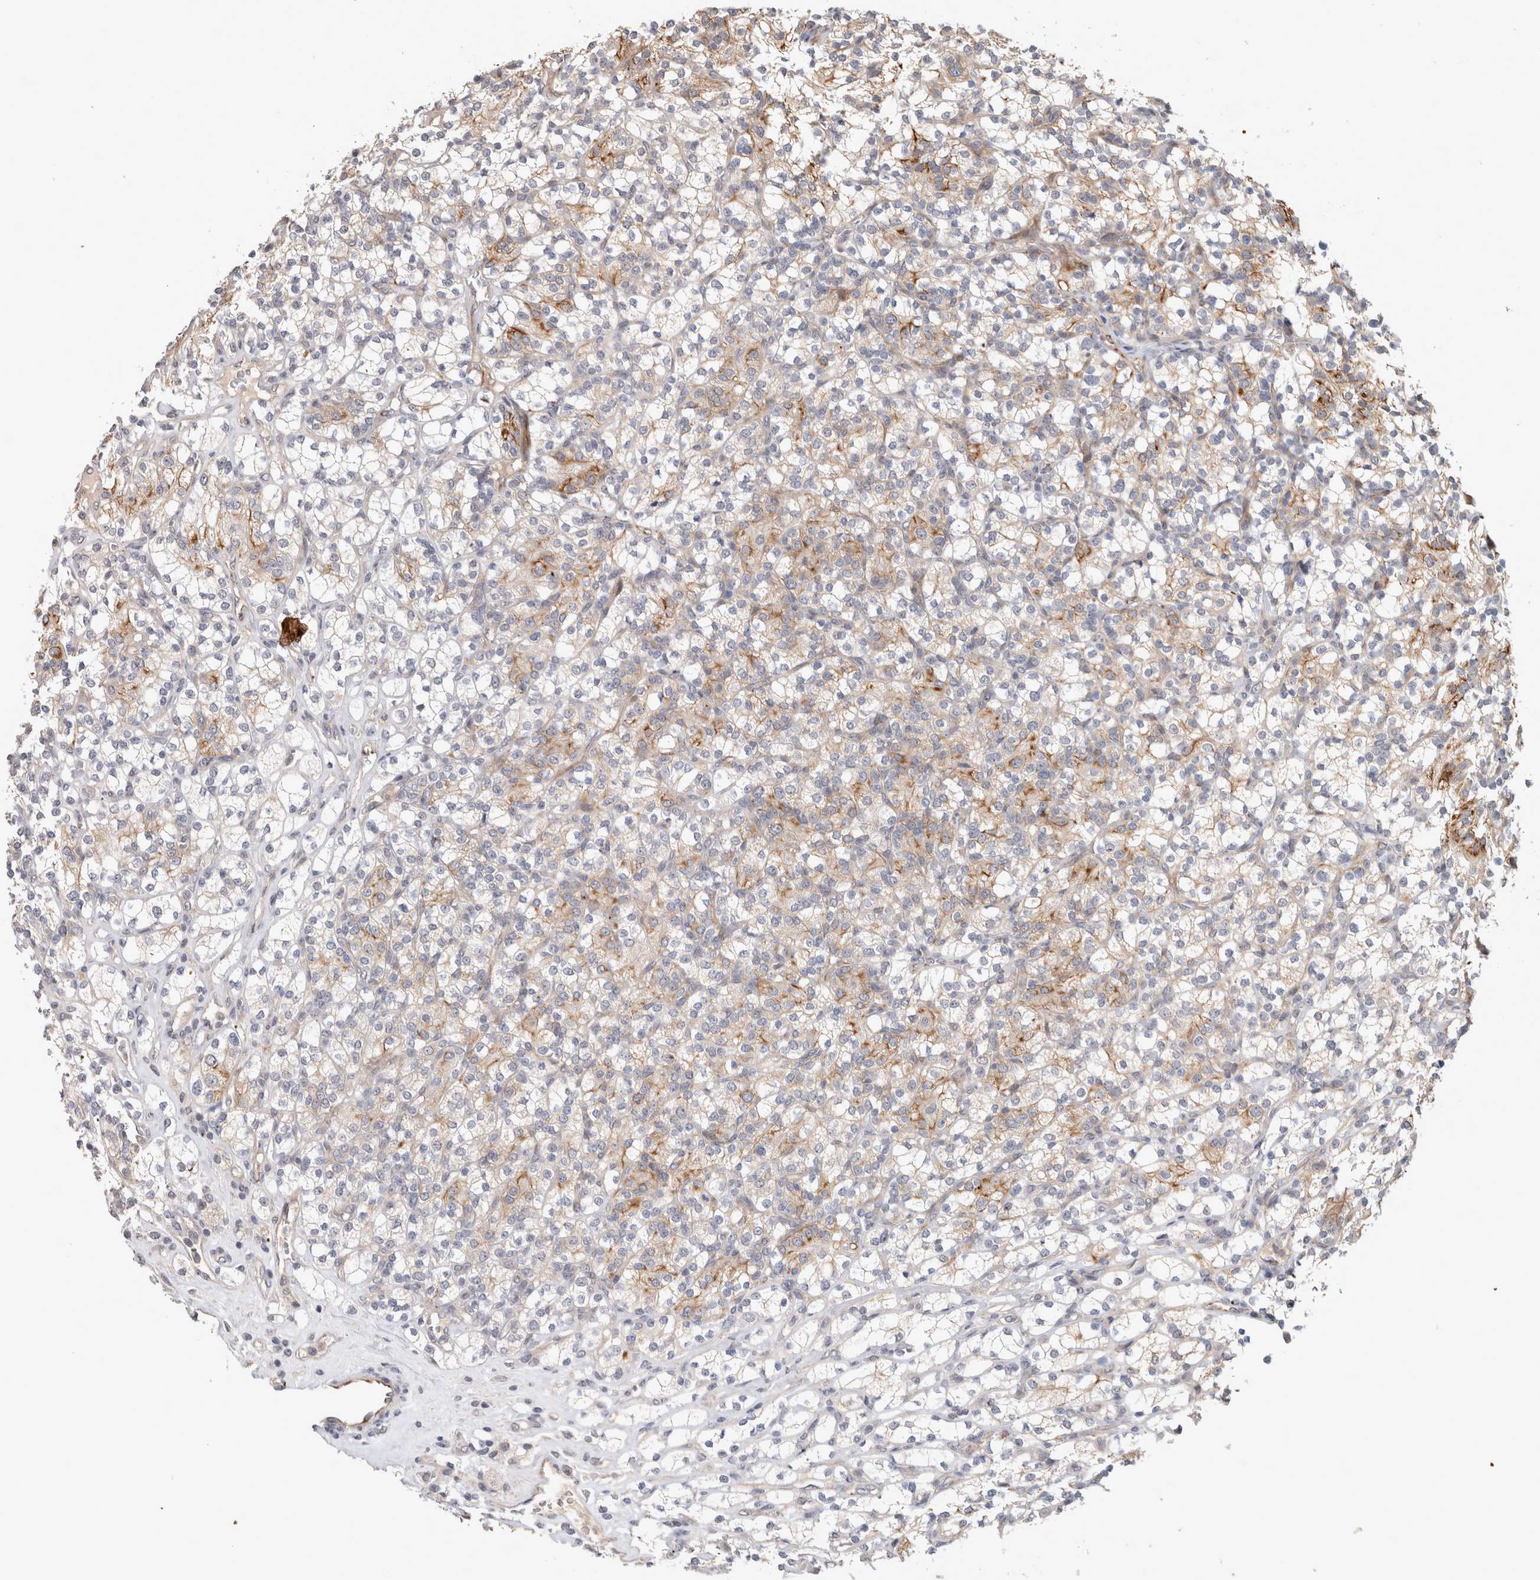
{"staining": {"intensity": "weak", "quantity": ">75%", "location": "cytoplasmic/membranous"}, "tissue": "renal cancer", "cell_type": "Tumor cells", "image_type": "cancer", "snomed": [{"axis": "morphology", "description": "Adenocarcinoma, NOS"}, {"axis": "topography", "description": "Kidney"}], "caption": "Renal adenocarcinoma stained with a protein marker displays weak staining in tumor cells.", "gene": "CRISPLD1", "patient": {"sex": "male", "age": 77}}